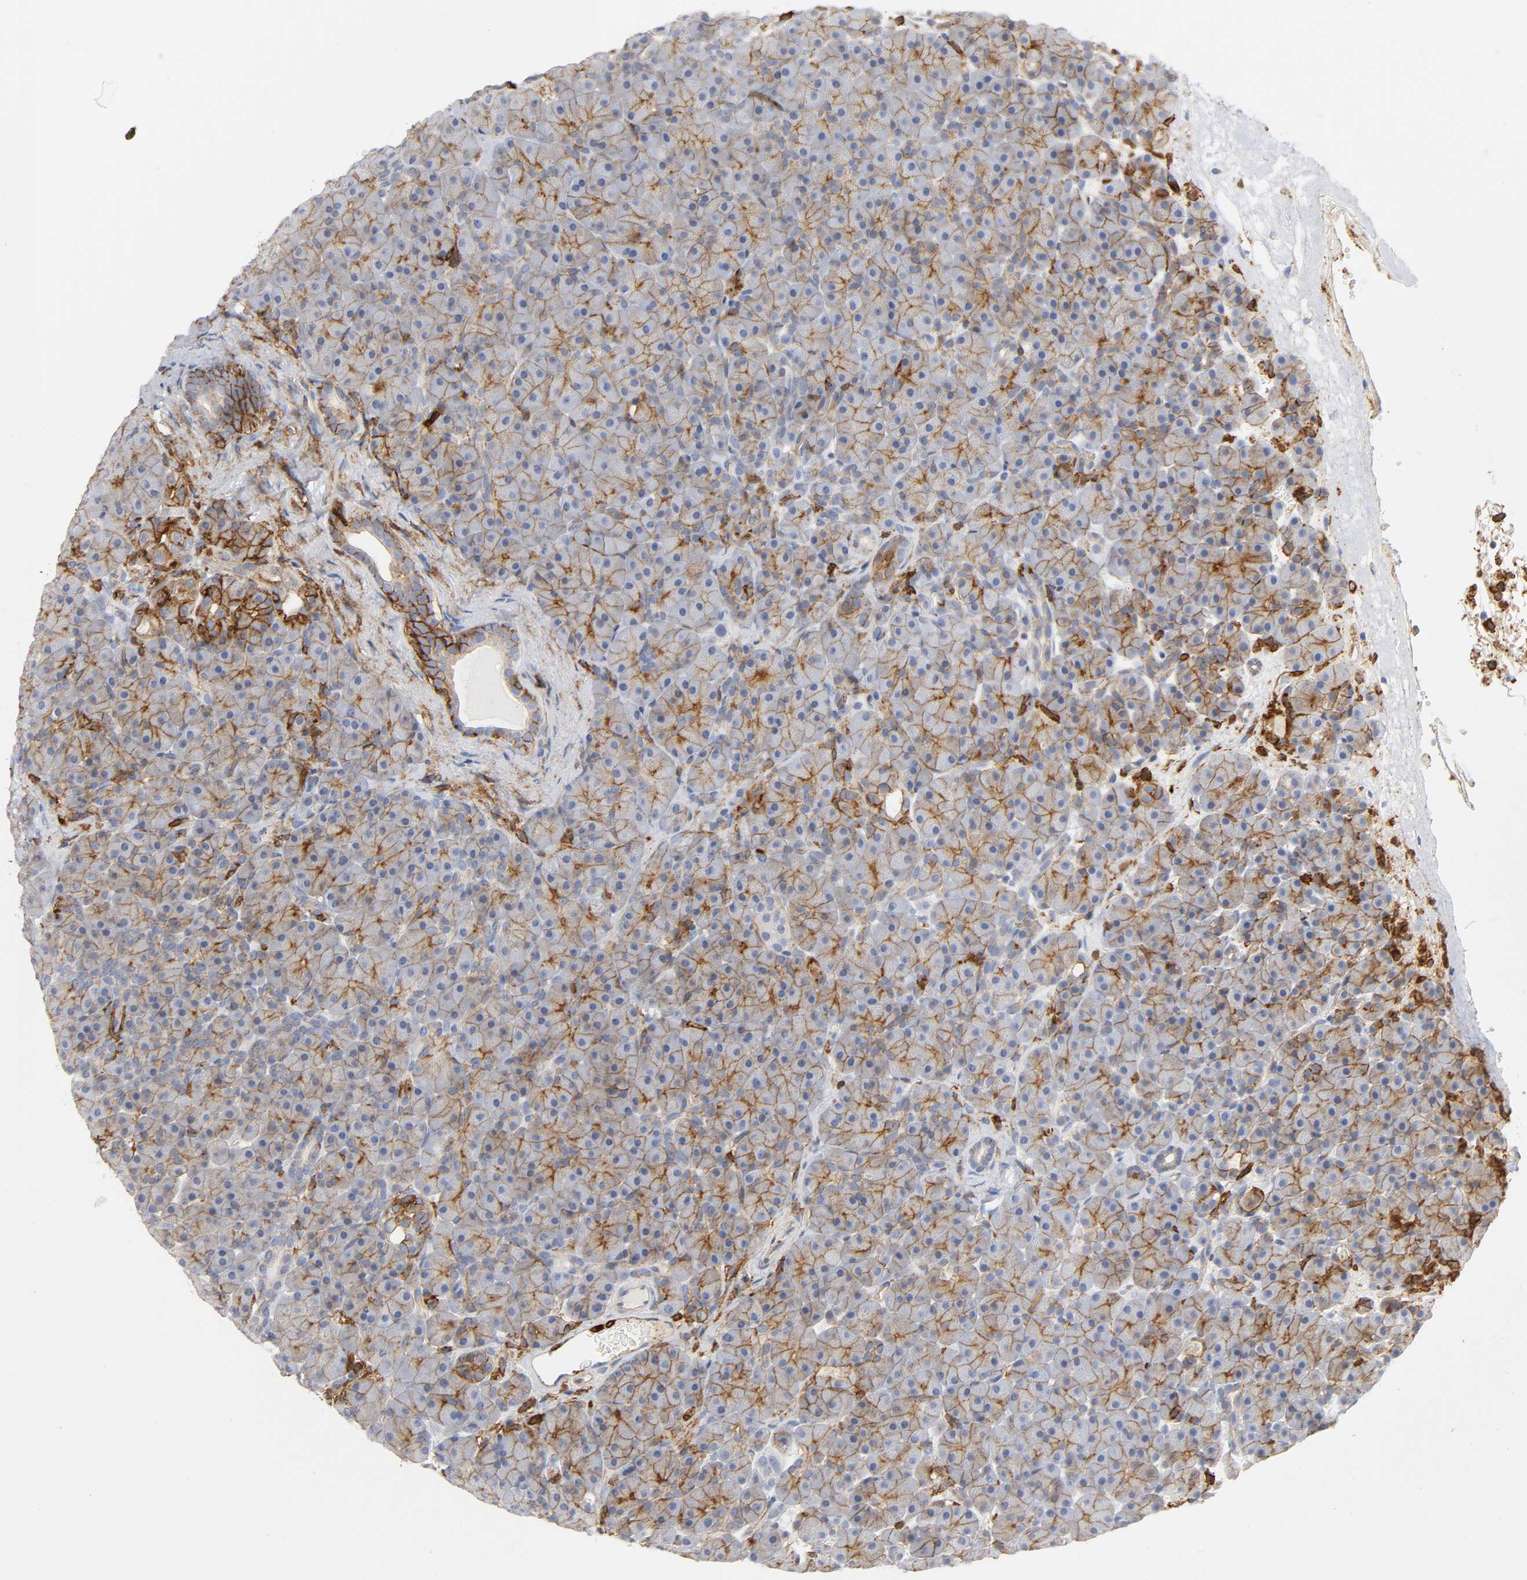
{"staining": {"intensity": "weak", "quantity": "25%-75%", "location": "cytoplasmic/membranous"}, "tissue": "pancreas", "cell_type": "Exocrine glandular cells", "image_type": "normal", "snomed": [{"axis": "morphology", "description": "Normal tissue, NOS"}, {"axis": "topography", "description": "Pancreas"}], "caption": "The histopathology image exhibits immunohistochemical staining of benign pancreas. There is weak cytoplasmic/membranous positivity is identified in approximately 25%-75% of exocrine glandular cells.", "gene": "LYN", "patient": {"sex": "male", "age": 66}}